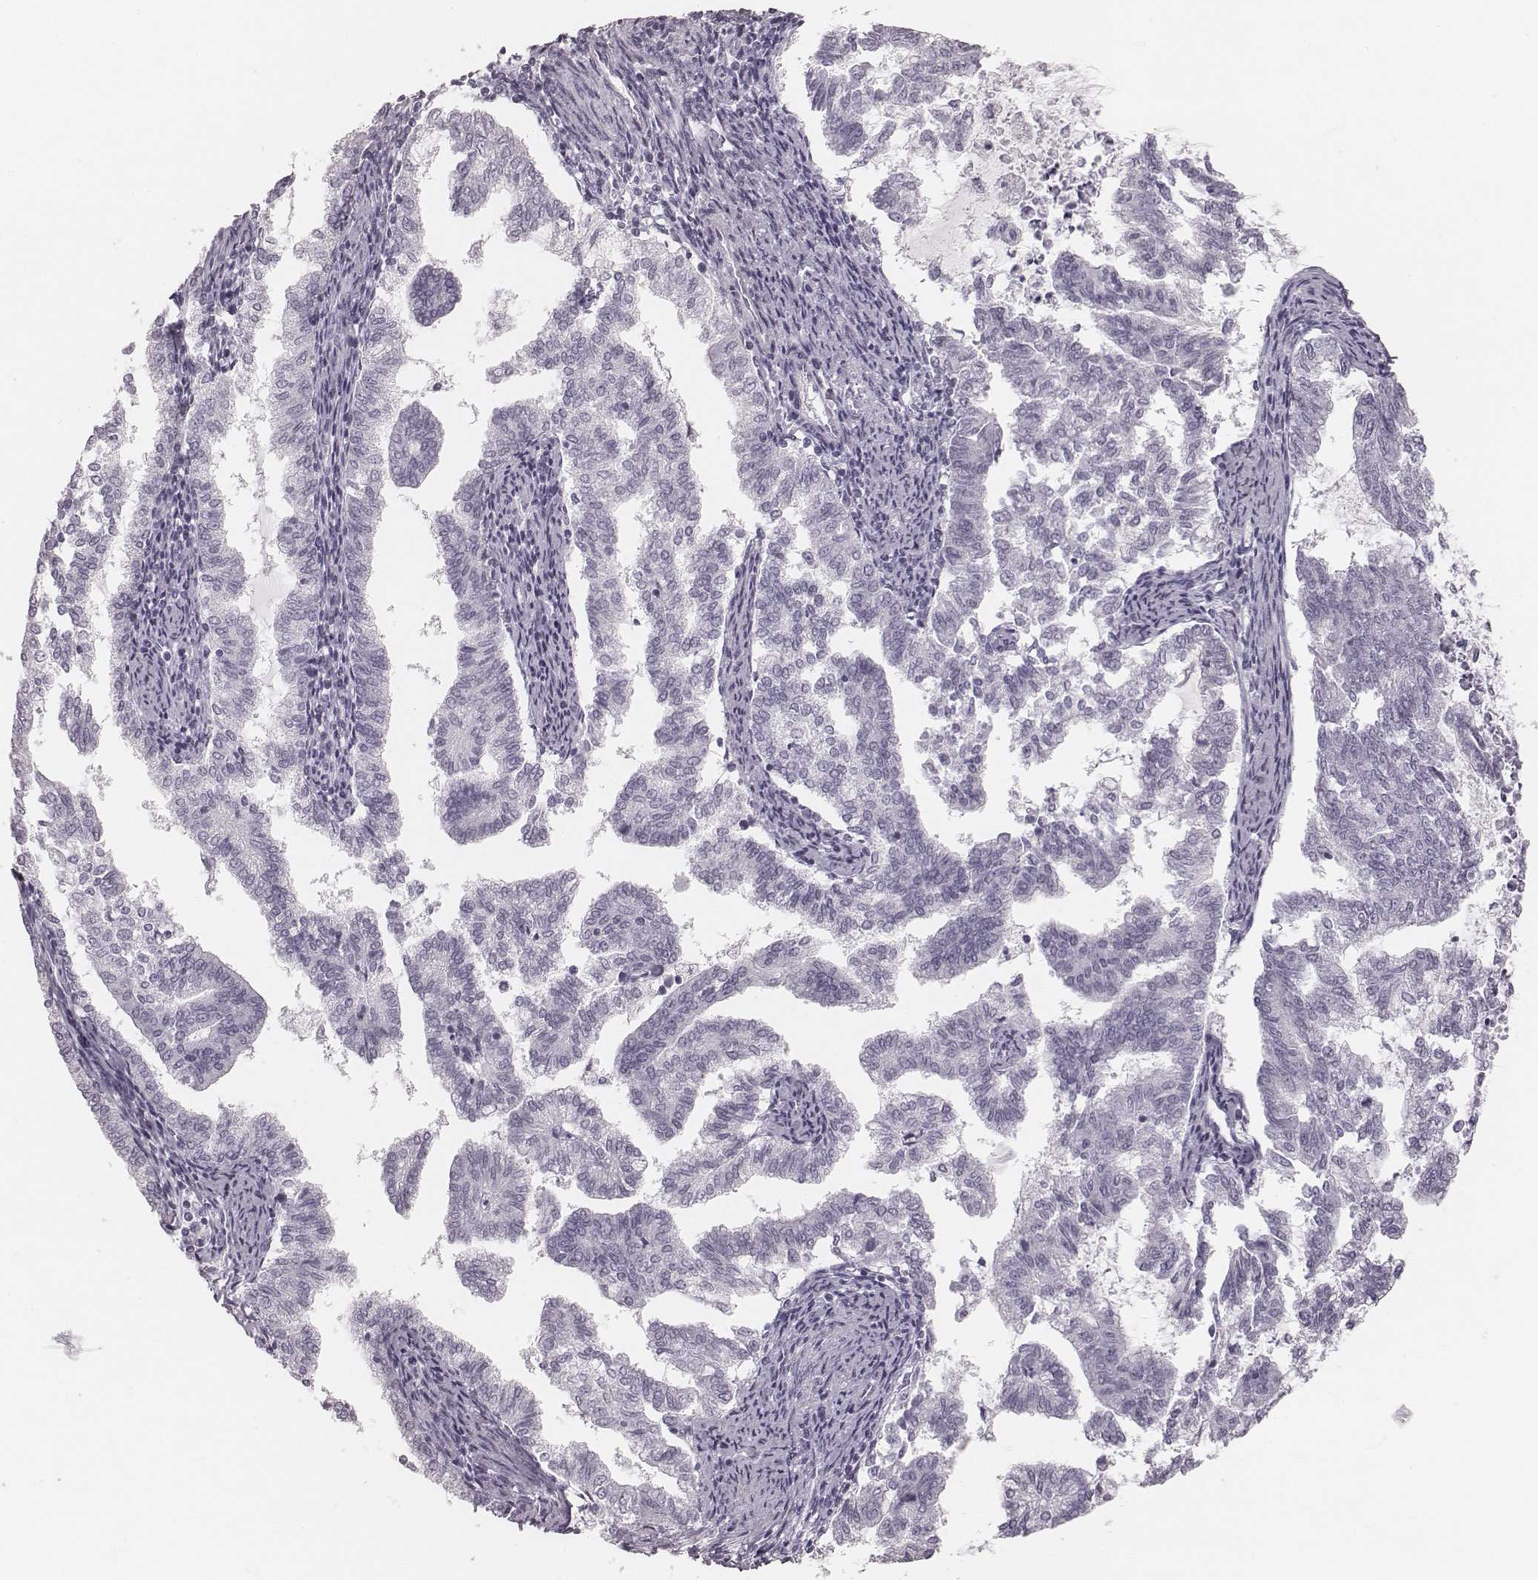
{"staining": {"intensity": "negative", "quantity": "none", "location": "none"}, "tissue": "endometrial cancer", "cell_type": "Tumor cells", "image_type": "cancer", "snomed": [{"axis": "morphology", "description": "Adenocarcinoma, NOS"}, {"axis": "topography", "description": "Endometrium"}], "caption": "Tumor cells show no significant positivity in endometrial cancer (adenocarcinoma).", "gene": "MSX1", "patient": {"sex": "female", "age": 79}}